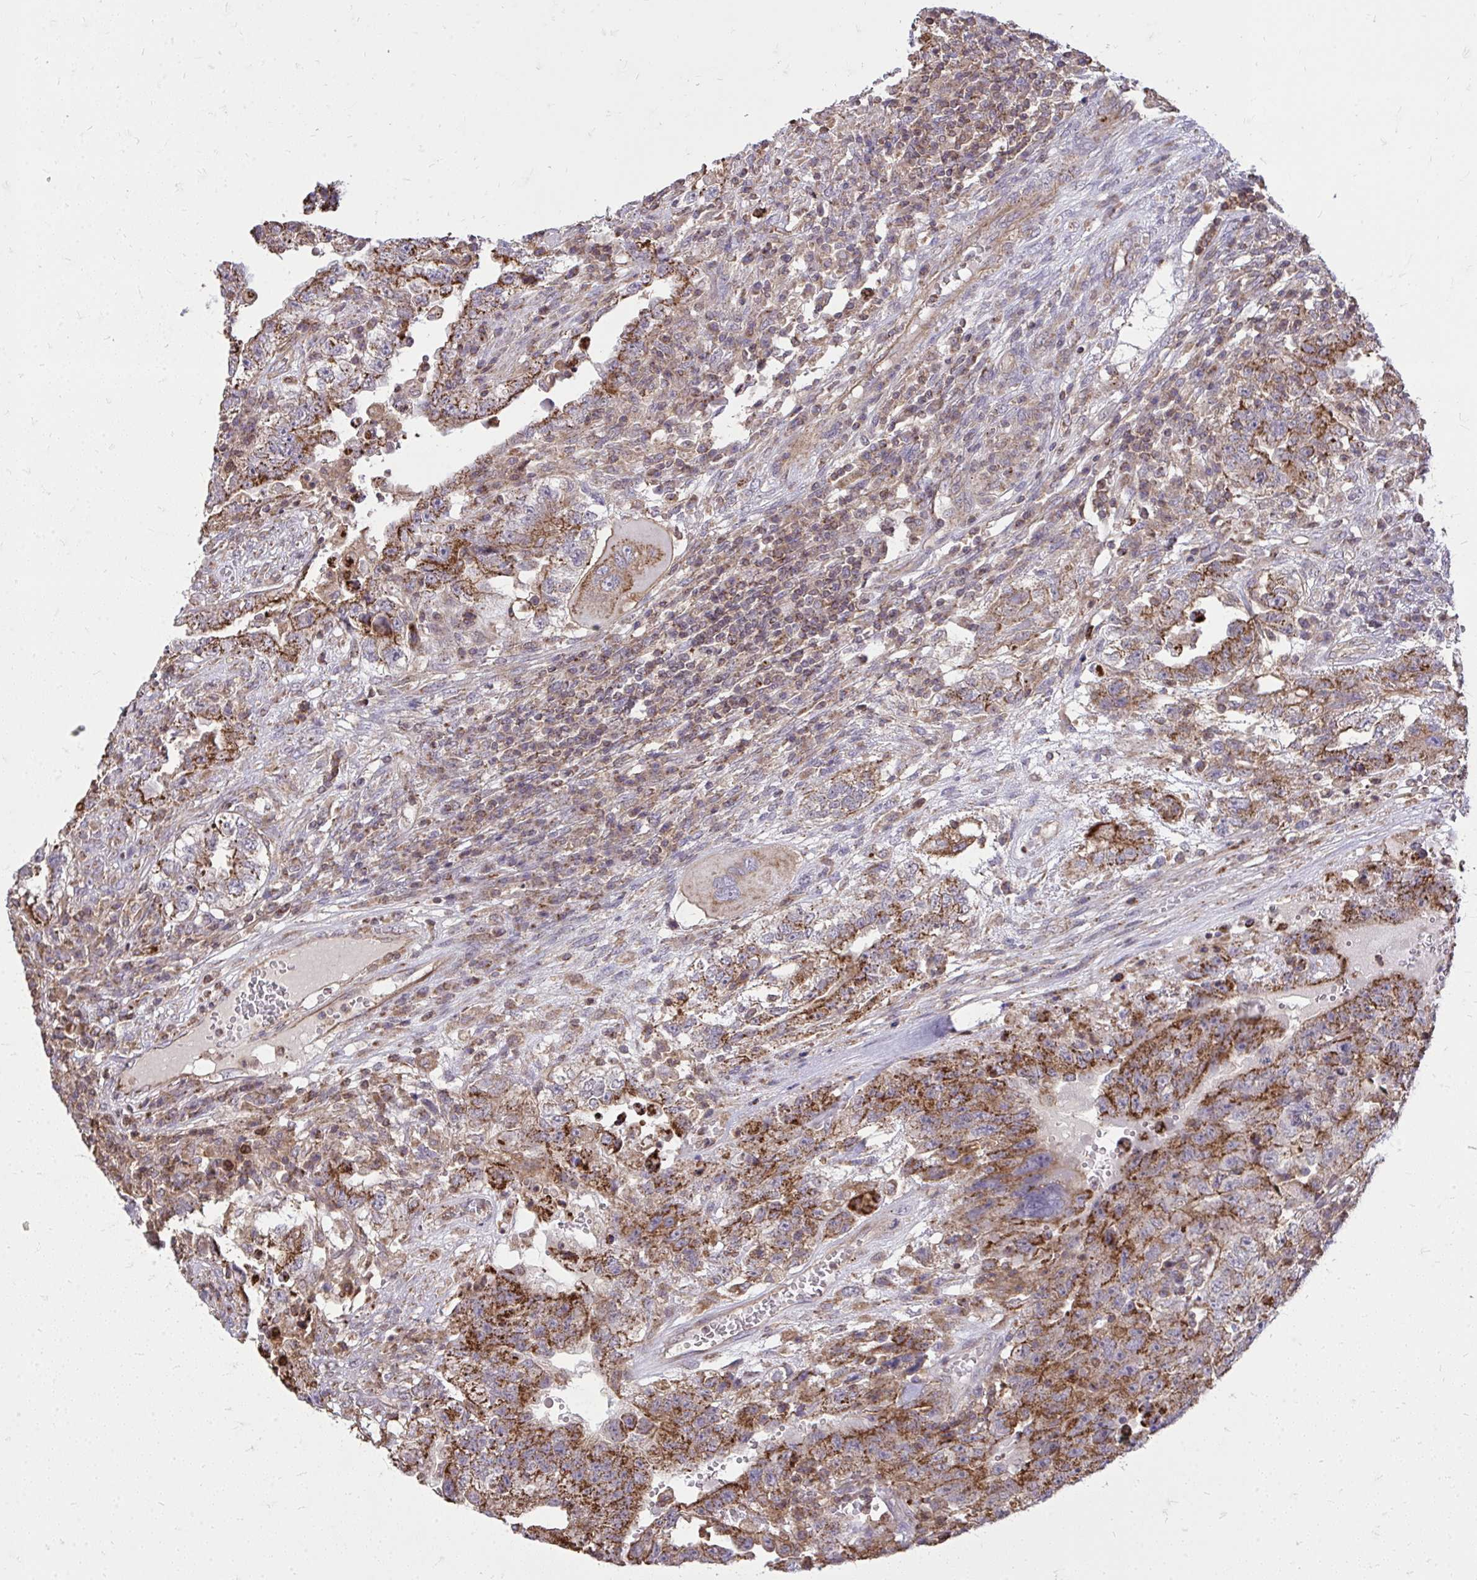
{"staining": {"intensity": "strong", "quantity": ">75%", "location": "cytoplasmic/membranous"}, "tissue": "testis cancer", "cell_type": "Tumor cells", "image_type": "cancer", "snomed": [{"axis": "morphology", "description": "Carcinoma, Embryonal, NOS"}, {"axis": "topography", "description": "Testis"}], "caption": "Immunohistochemistry photomicrograph of embryonal carcinoma (testis) stained for a protein (brown), which reveals high levels of strong cytoplasmic/membranous expression in approximately >75% of tumor cells.", "gene": "SLC7A5", "patient": {"sex": "male", "age": 26}}